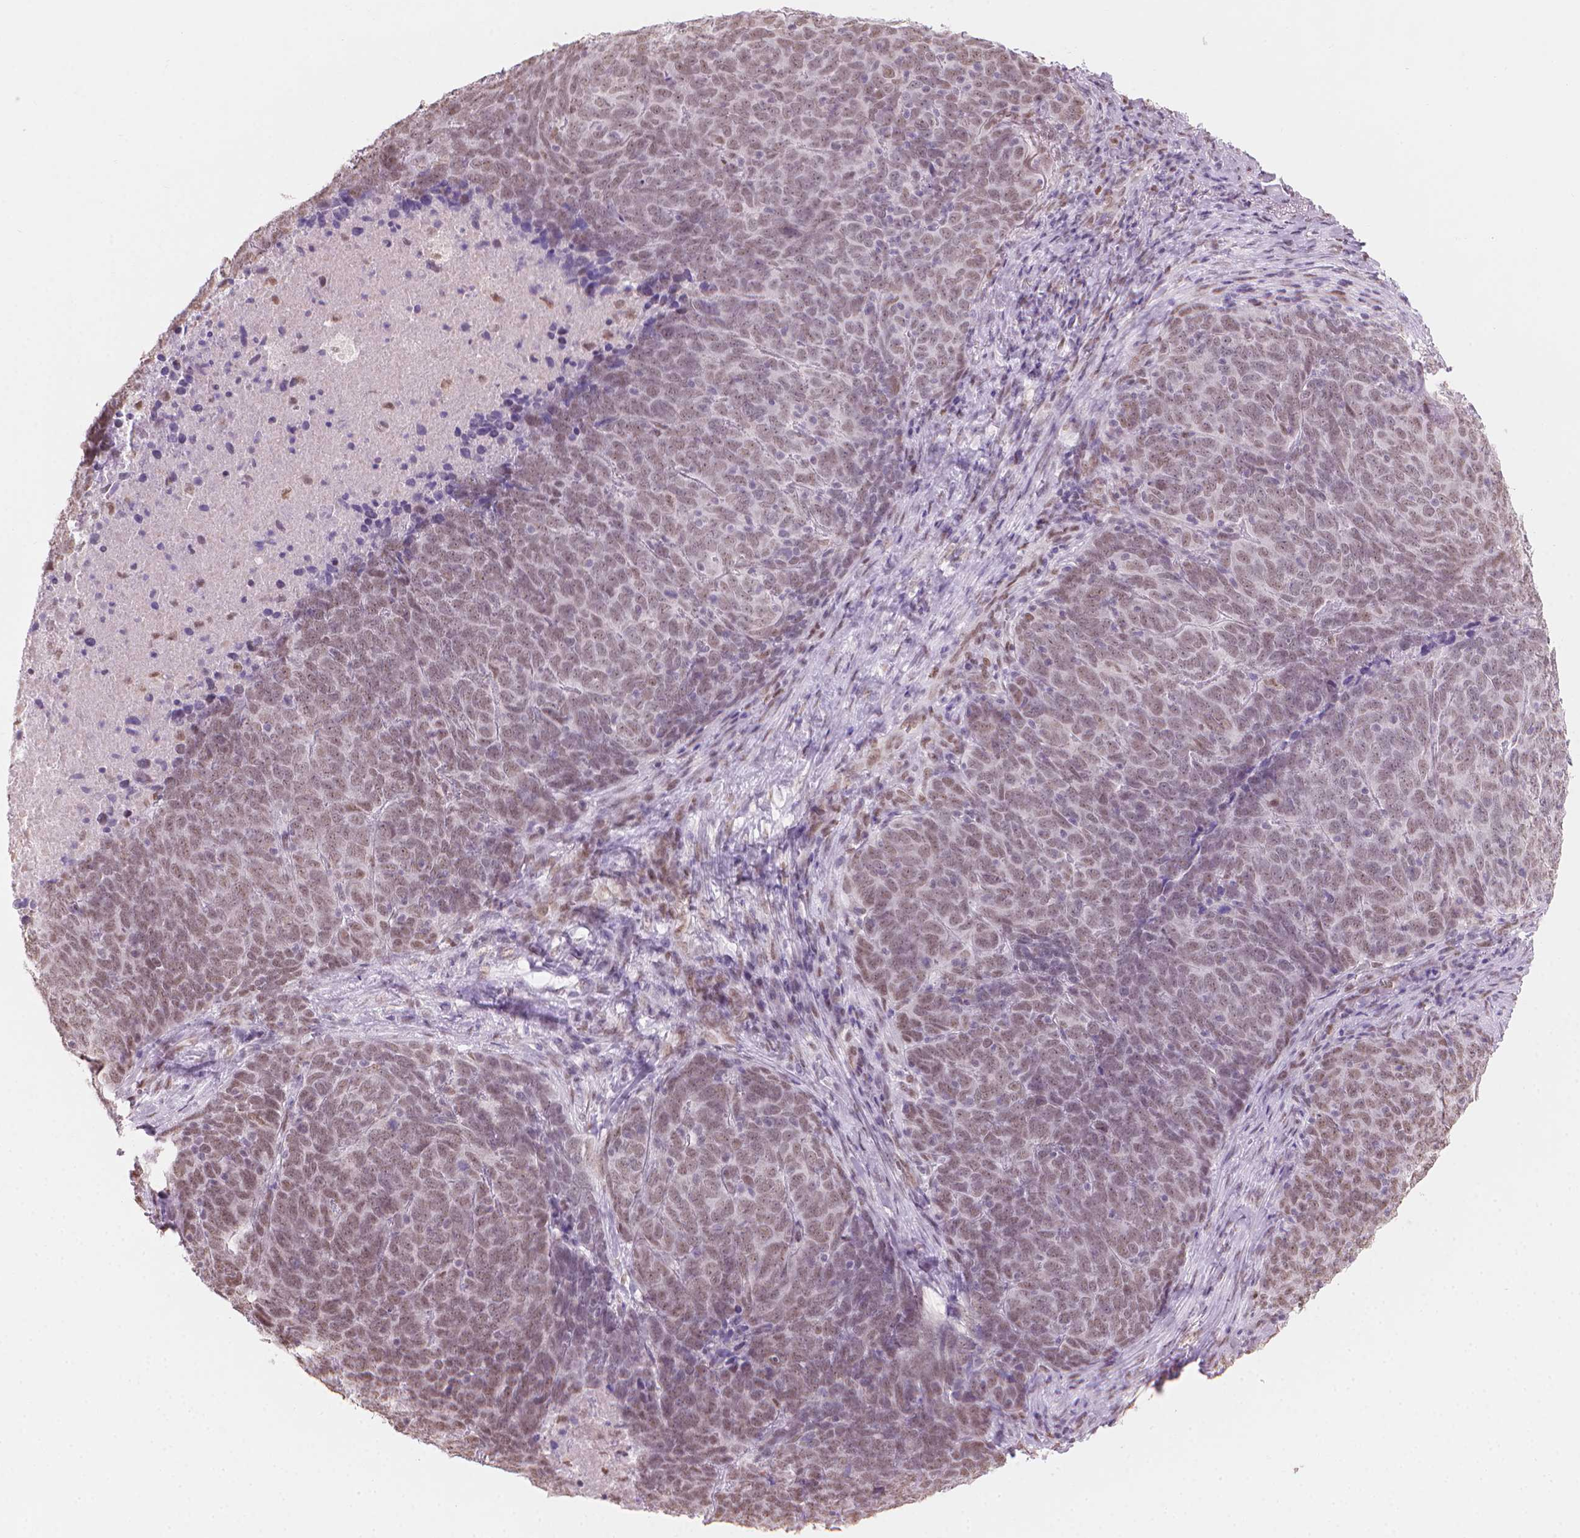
{"staining": {"intensity": "weak", "quantity": "25%-75%", "location": "nuclear"}, "tissue": "skin cancer", "cell_type": "Tumor cells", "image_type": "cancer", "snomed": [{"axis": "morphology", "description": "Squamous cell carcinoma, NOS"}, {"axis": "topography", "description": "Skin"}, {"axis": "topography", "description": "Anal"}], "caption": "Immunohistochemistry of human skin cancer (squamous cell carcinoma) displays low levels of weak nuclear positivity in approximately 25%-75% of tumor cells.", "gene": "PIAS2", "patient": {"sex": "female", "age": 51}}